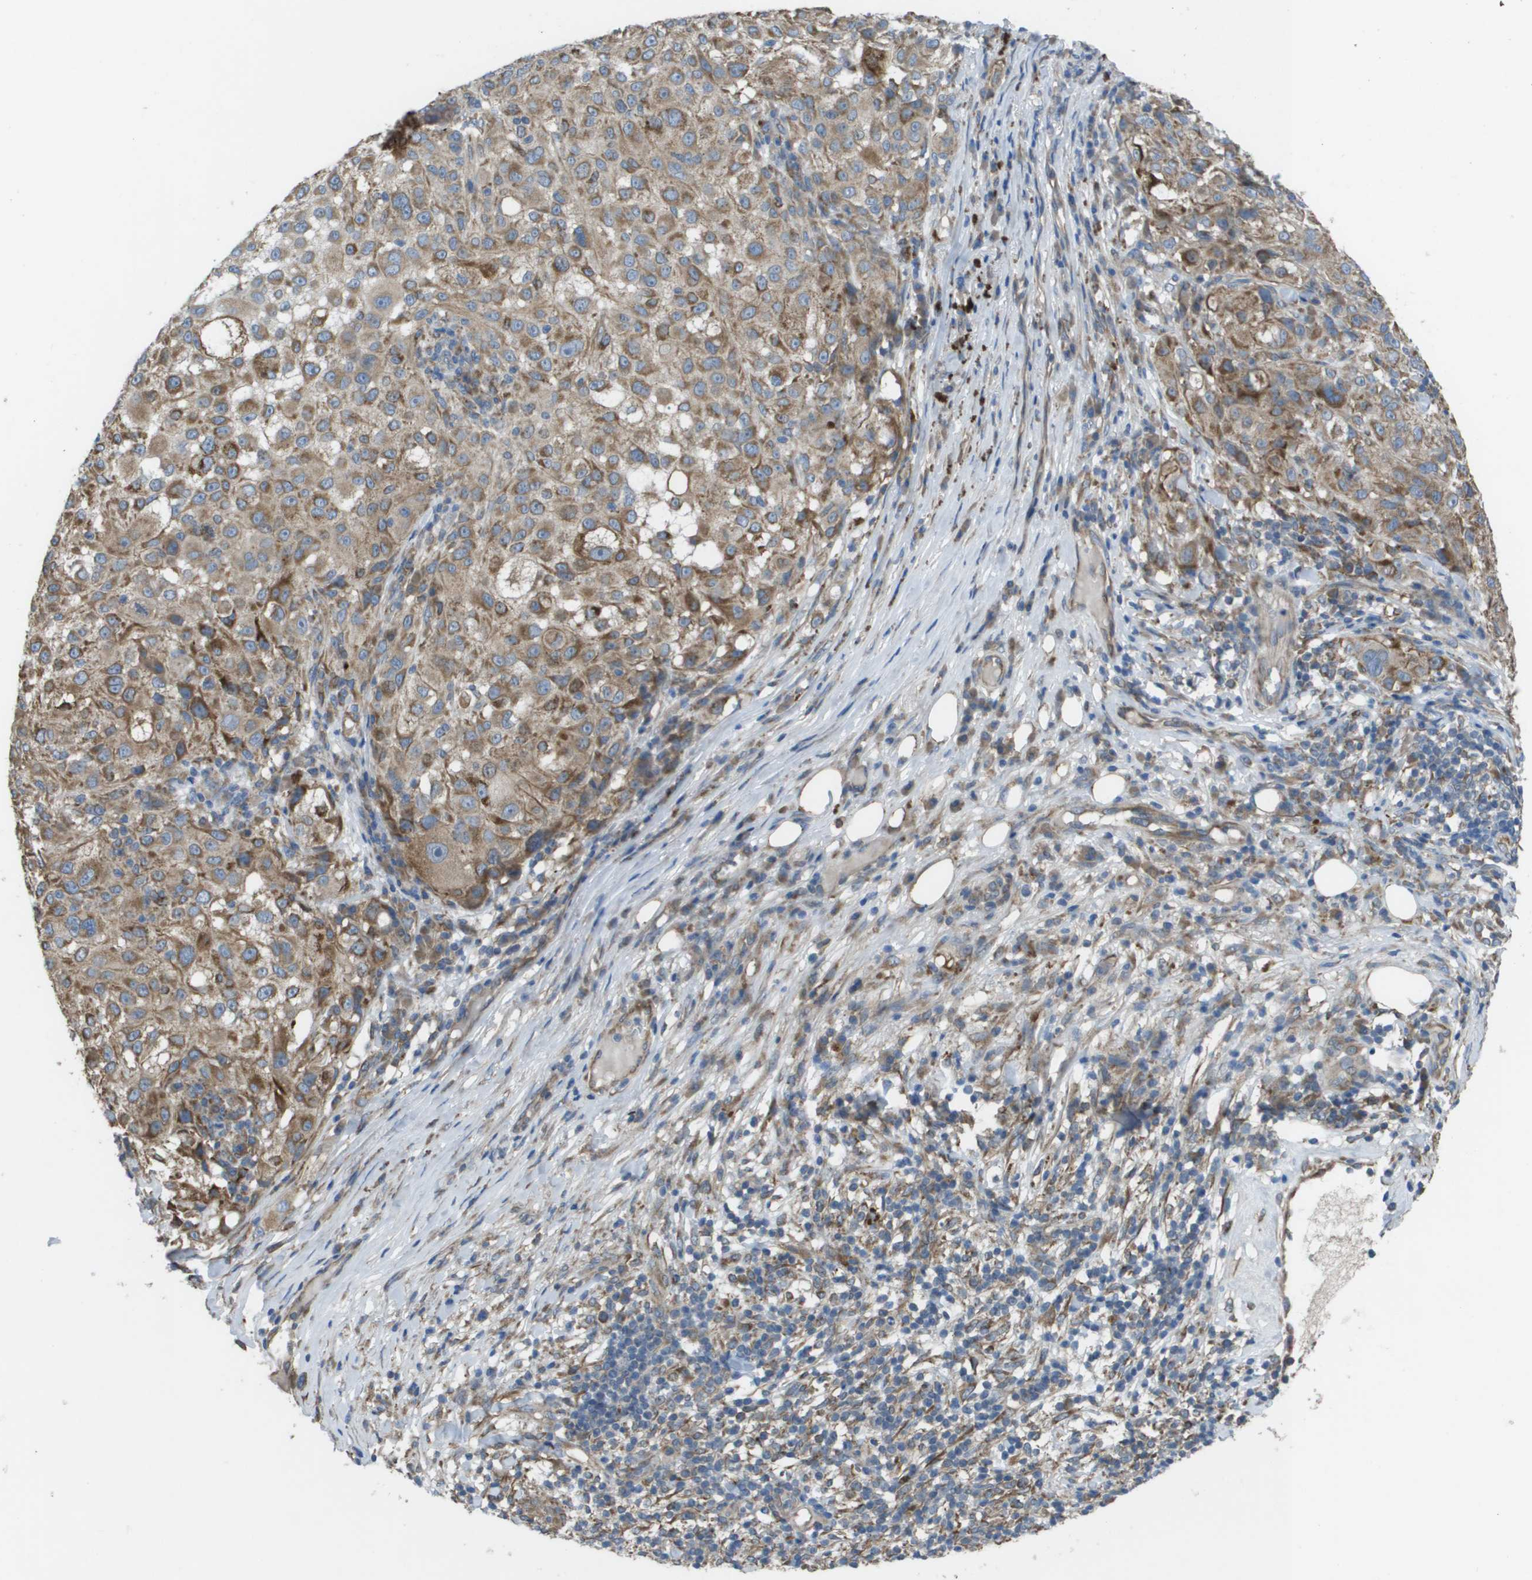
{"staining": {"intensity": "moderate", "quantity": "25%-75%", "location": "cytoplasmic/membranous"}, "tissue": "melanoma", "cell_type": "Tumor cells", "image_type": "cancer", "snomed": [{"axis": "morphology", "description": "Necrosis, NOS"}, {"axis": "morphology", "description": "Malignant melanoma, NOS"}, {"axis": "topography", "description": "Skin"}], "caption": "Approximately 25%-75% of tumor cells in malignant melanoma exhibit moderate cytoplasmic/membranous protein staining as visualized by brown immunohistochemical staining.", "gene": "CLCN2", "patient": {"sex": "female", "age": 87}}